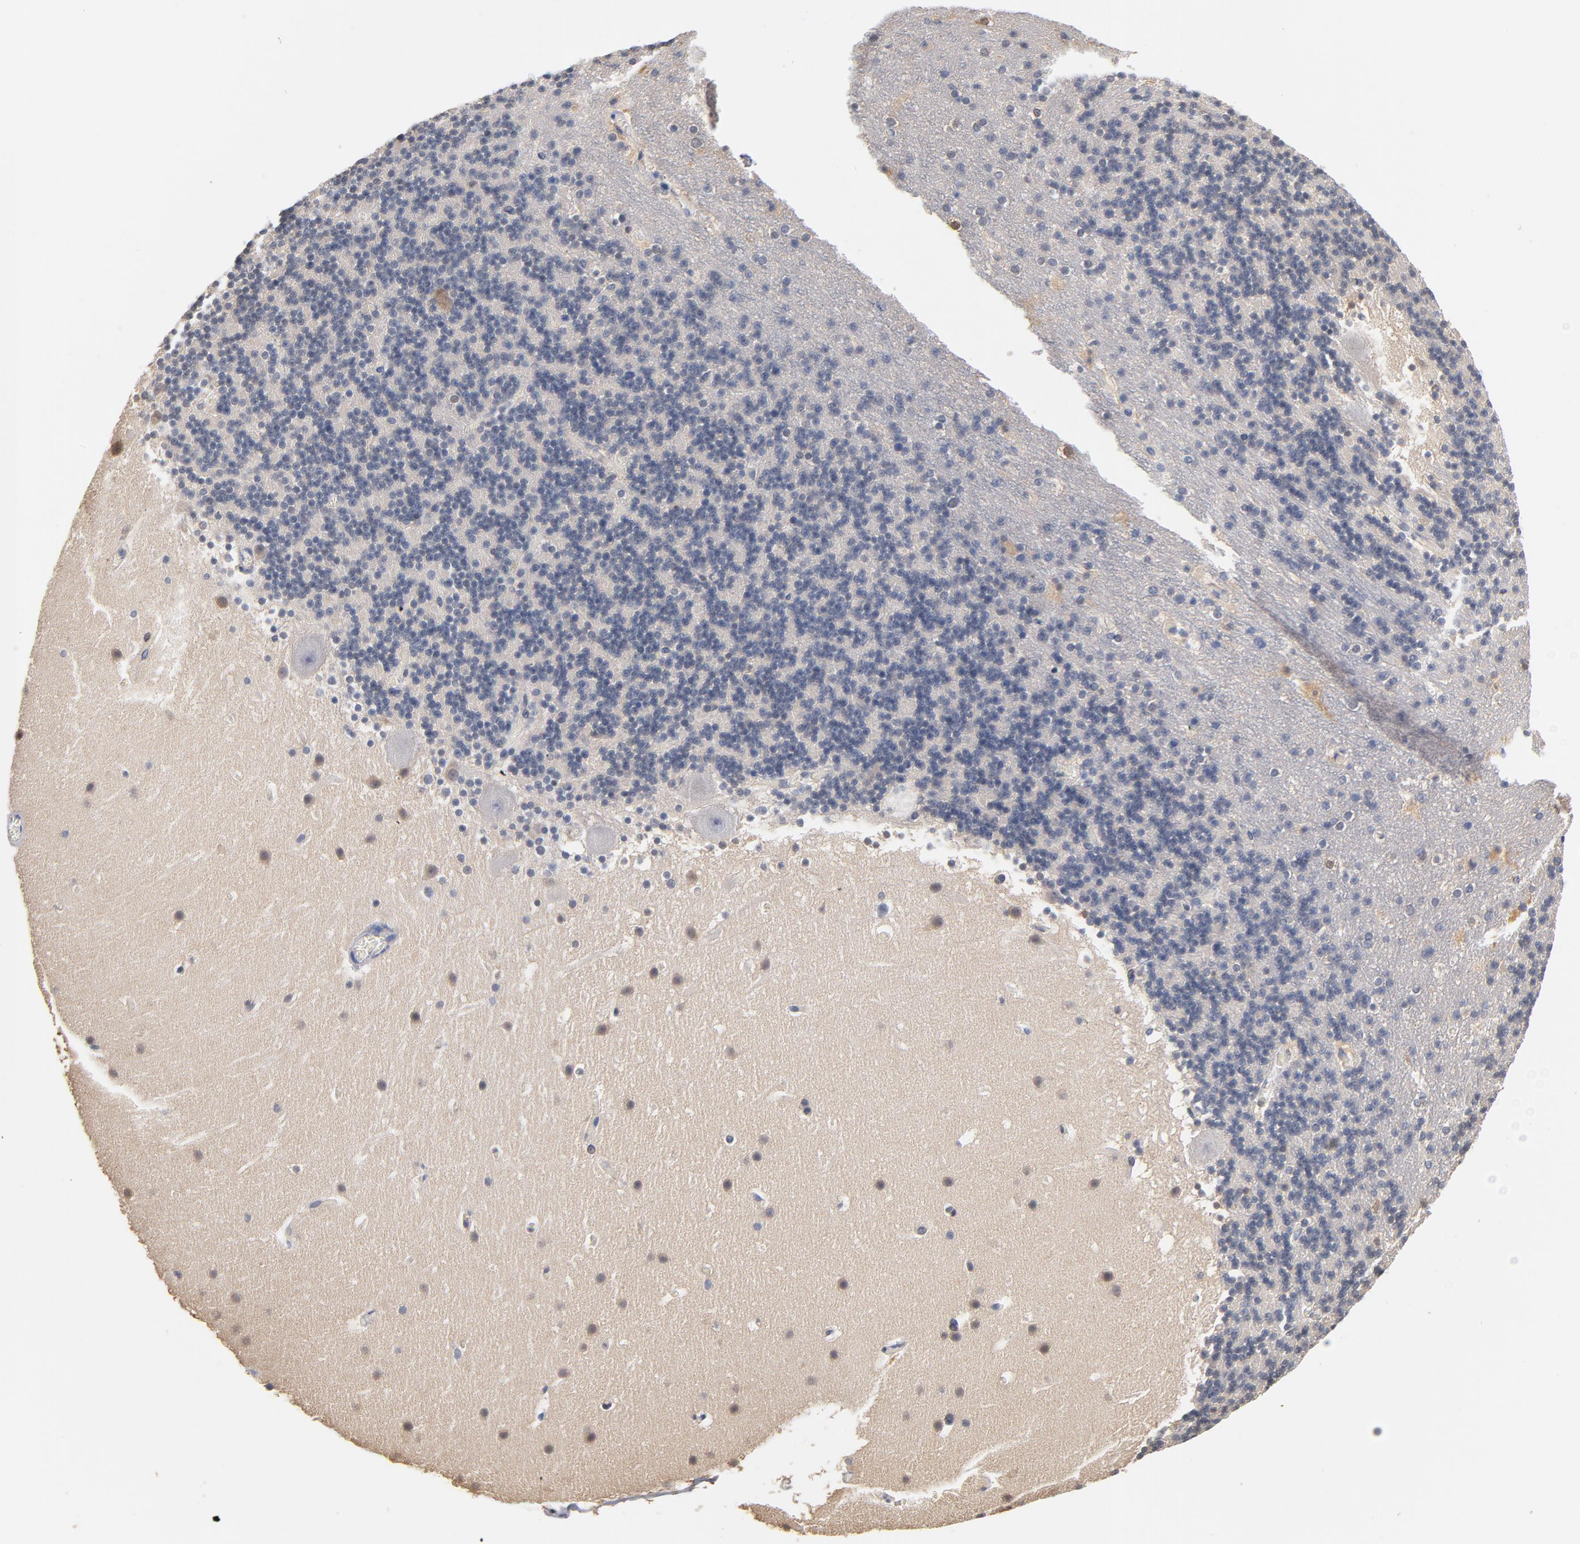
{"staining": {"intensity": "negative", "quantity": "none", "location": "none"}, "tissue": "cerebellum", "cell_type": "Cells in granular layer", "image_type": "normal", "snomed": [{"axis": "morphology", "description": "Normal tissue, NOS"}, {"axis": "topography", "description": "Cerebellum"}], "caption": "IHC of normal cerebellum exhibits no staining in cells in granular layer.", "gene": "MIF", "patient": {"sex": "male", "age": 45}}